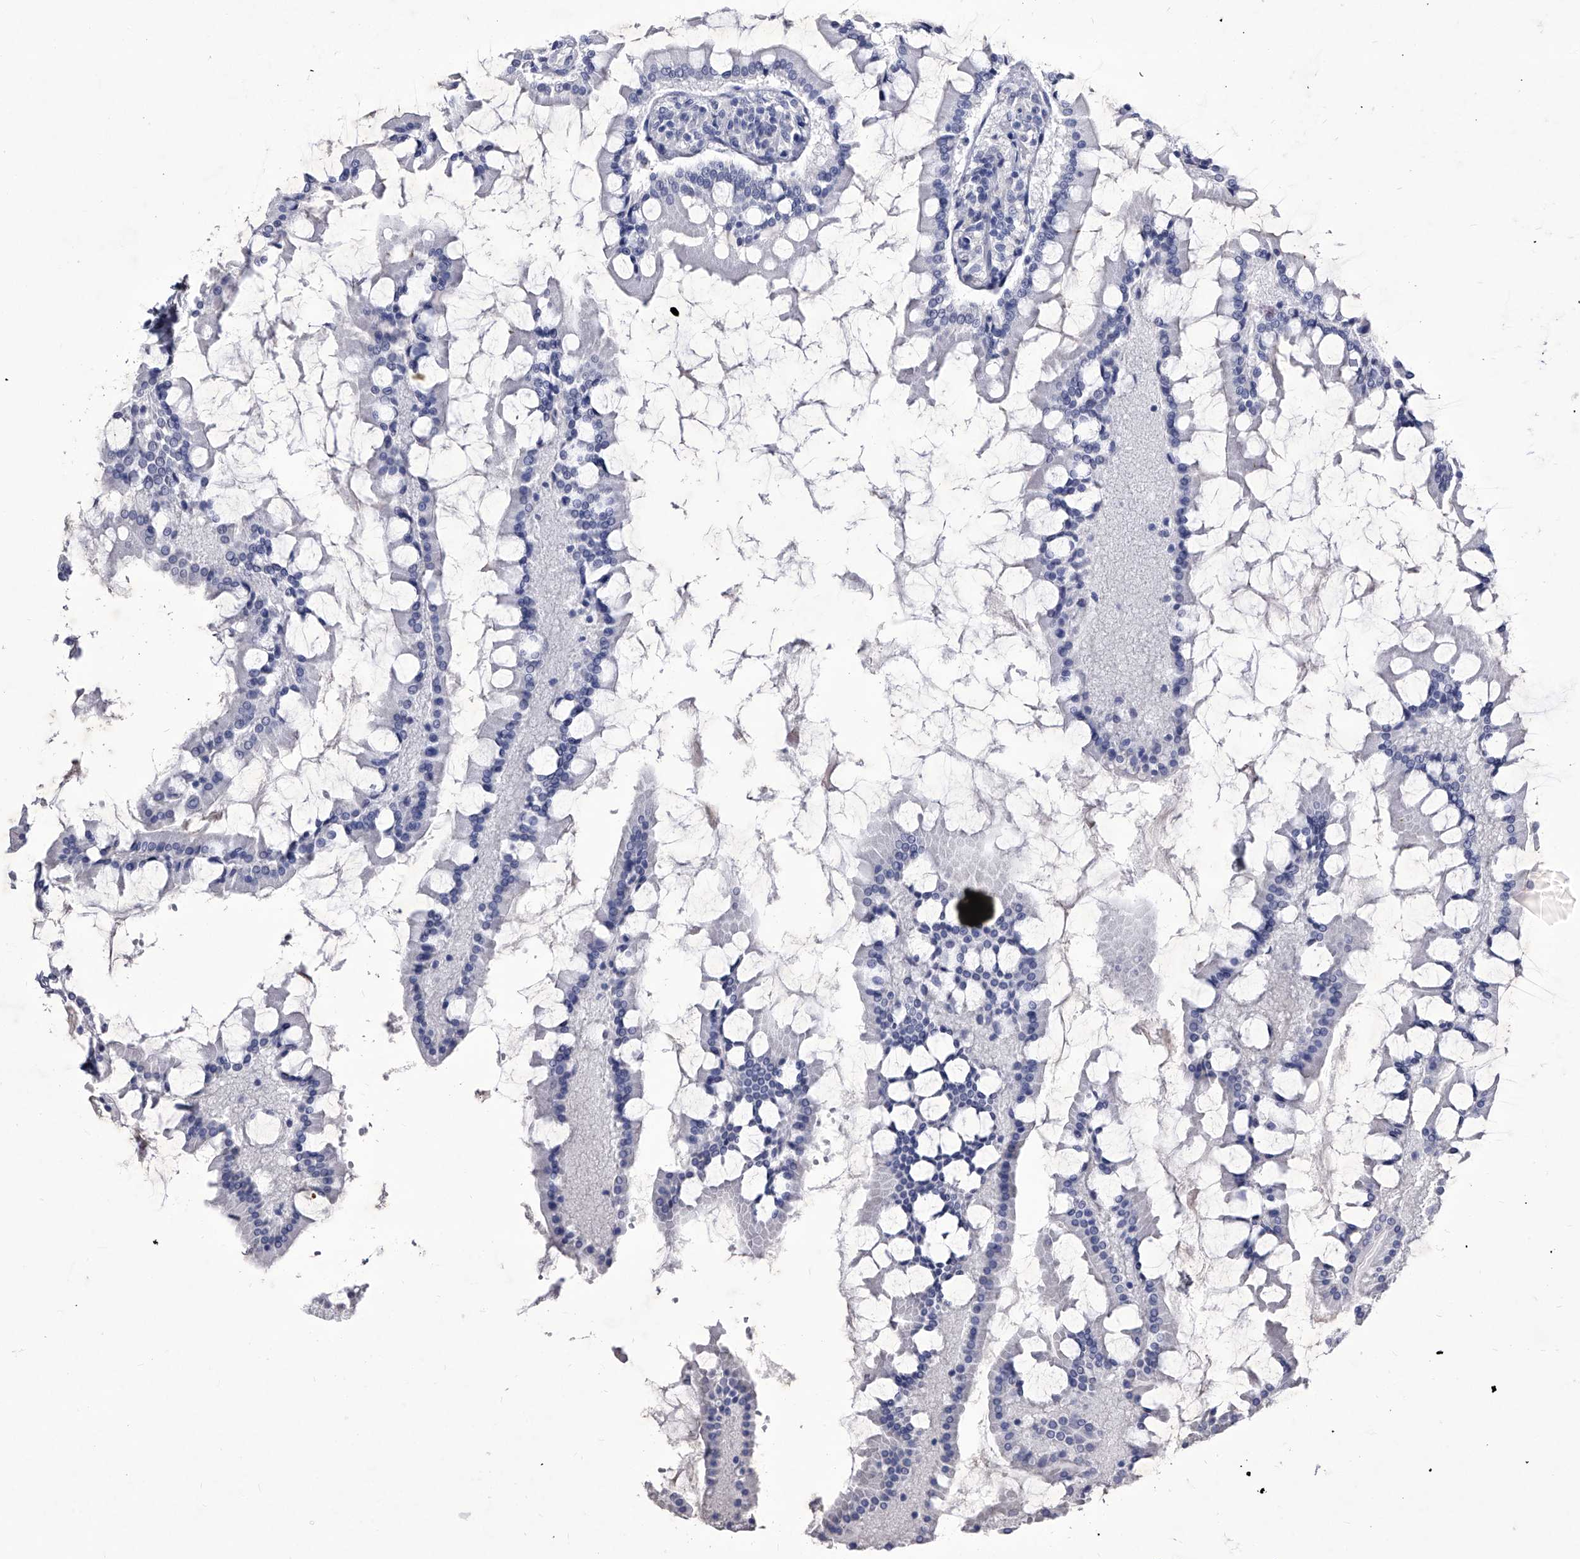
{"staining": {"intensity": "negative", "quantity": "none", "location": "none"}, "tissue": "small intestine", "cell_type": "Glandular cells", "image_type": "normal", "snomed": [{"axis": "morphology", "description": "Normal tissue, NOS"}, {"axis": "topography", "description": "Small intestine"}], "caption": "Glandular cells are negative for brown protein staining in normal small intestine. The staining was performed using DAB (3,3'-diaminobenzidine) to visualize the protein expression in brown, while the nuclei were stained in blue with hematoxylin (Magnification: 20x).", "gene": "CRISP2", "patient": {"sex": "male", "age": 41}}